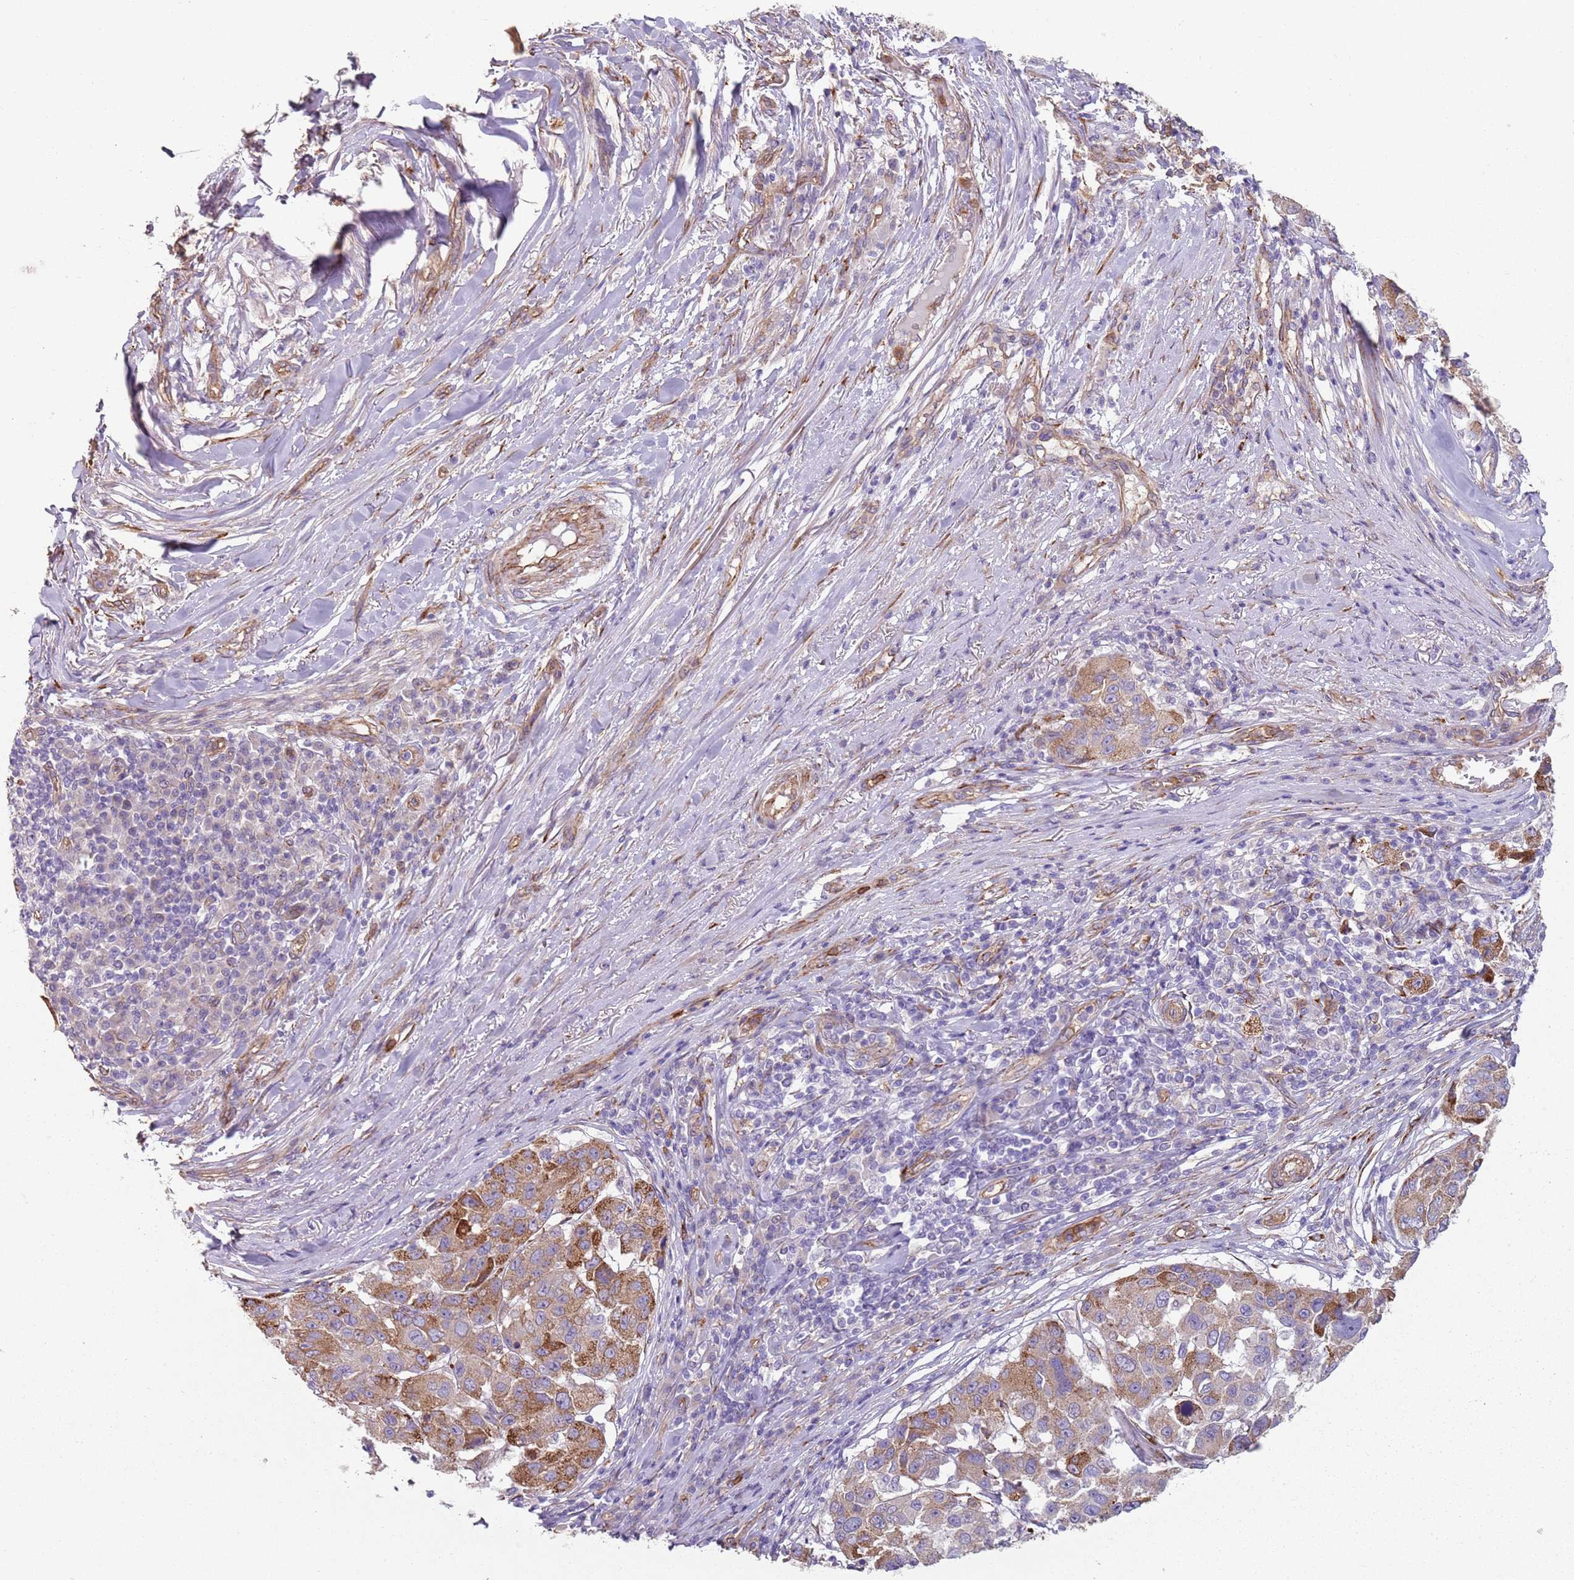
{"staining": {"intensity": "moderate", "quantity": "<25%", "location": "cytoplasmic/membranous"}, "tissue": "melanoma", "cell_type": "Tumor cells", "image_type": "cancer", "snomed": [{"axis": "morphology", "description": "Malignant melanoma, NOS"}, {"axis": "topography", "description": "Skin"}], "caption": "This histopathology image demonstrates immunohistochemistry staining of malignant melanoma, with low moderate cytoplasmic/membranous staining in approximately <25% of tumor cells.", "gene": "PHLPP2", "patient": {"sex": "female", "age": 66}}